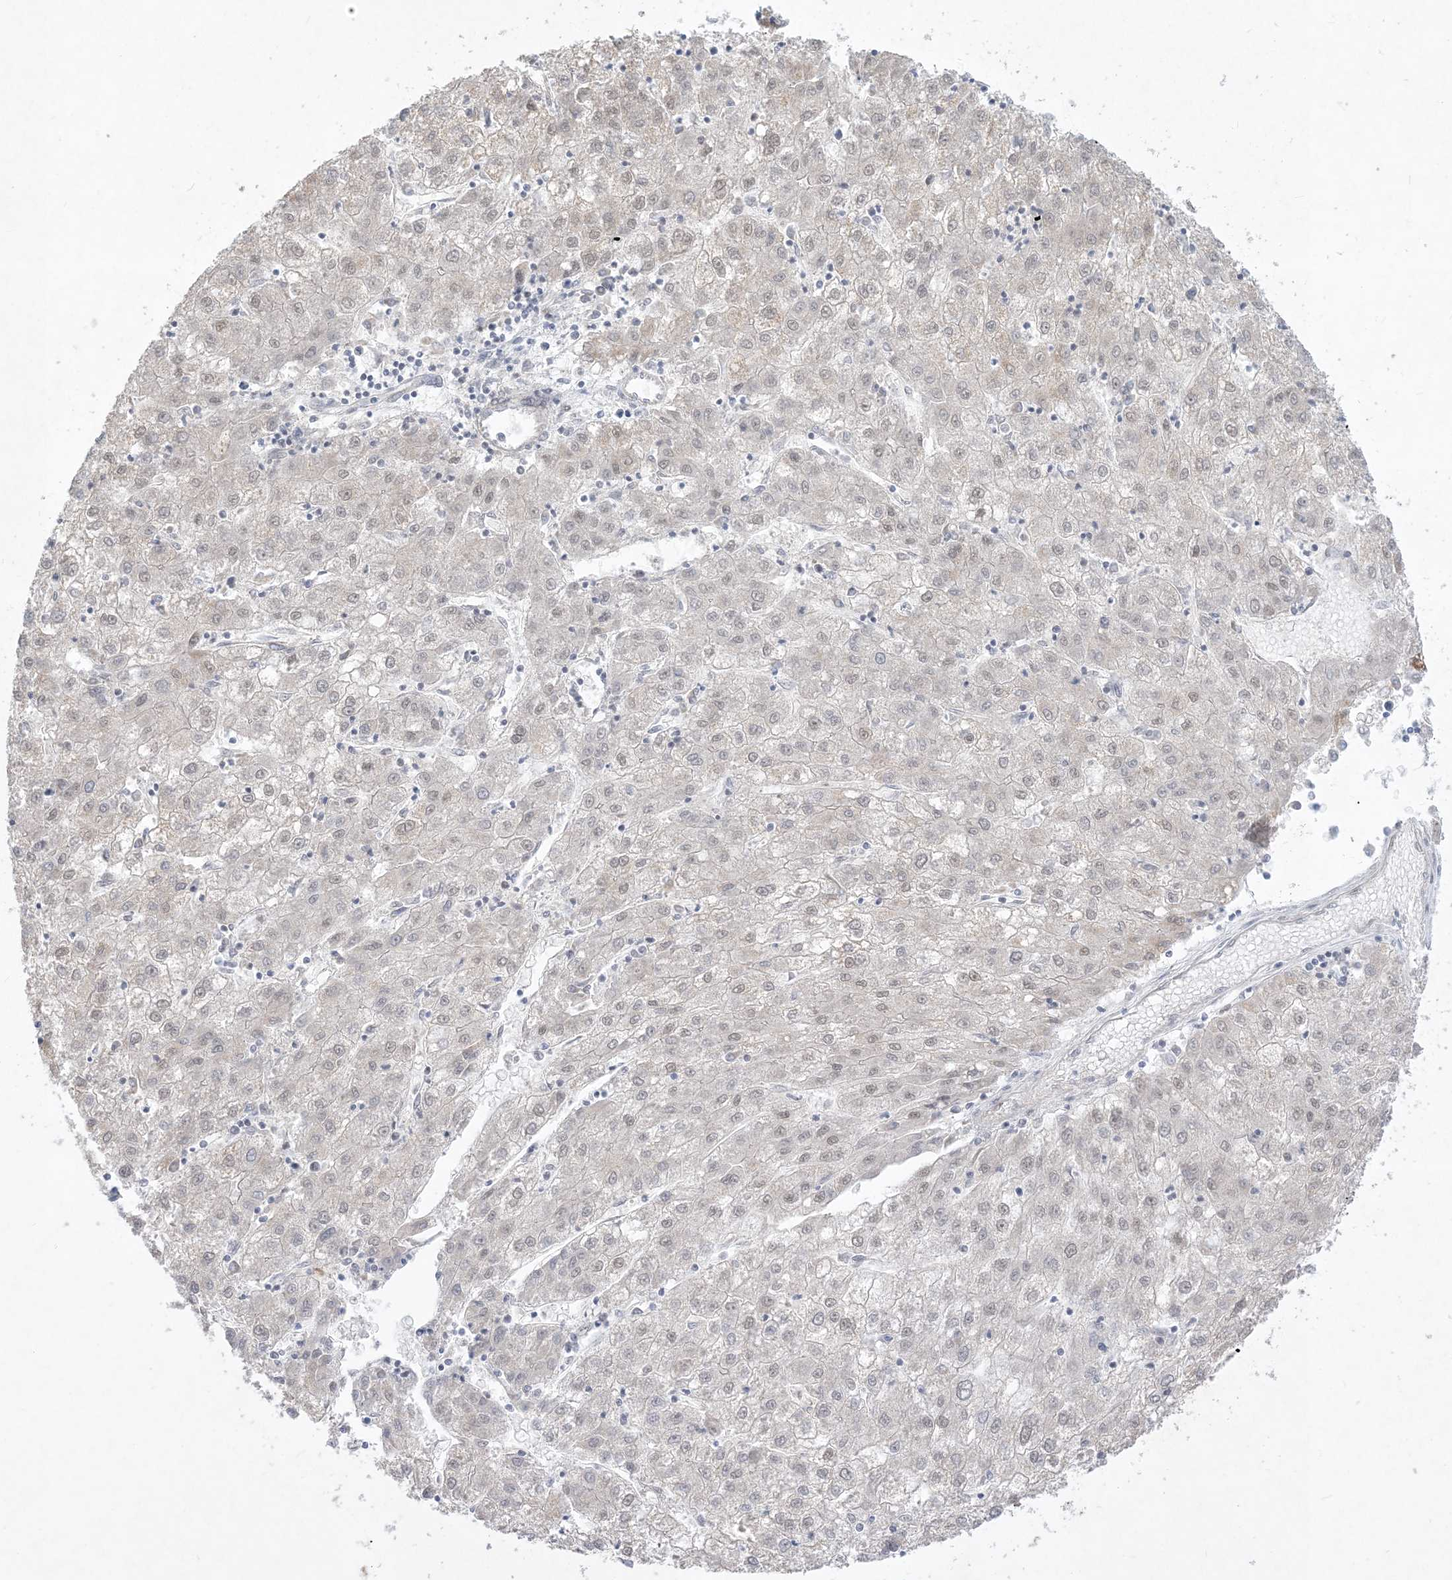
{"staining": {"intensity": "weak", "quantity": "<25%", "location": "nuclear"}, "tissue": "liver cancer", "cell_type": "Tumor cells", "image_type": "cancer", "snomed": [{"axis": "morphology", "description": "Carcinoma, Hepatocellular, NOS"}, {"axis": "topography", "description": "Liver"}], "caption": "Tumor cells are negative for protein expression in human liver cancer (hepatocellular carcinoma).", "gene": "BHLHE40", "patient": {"sex": "male", "age": 72}}